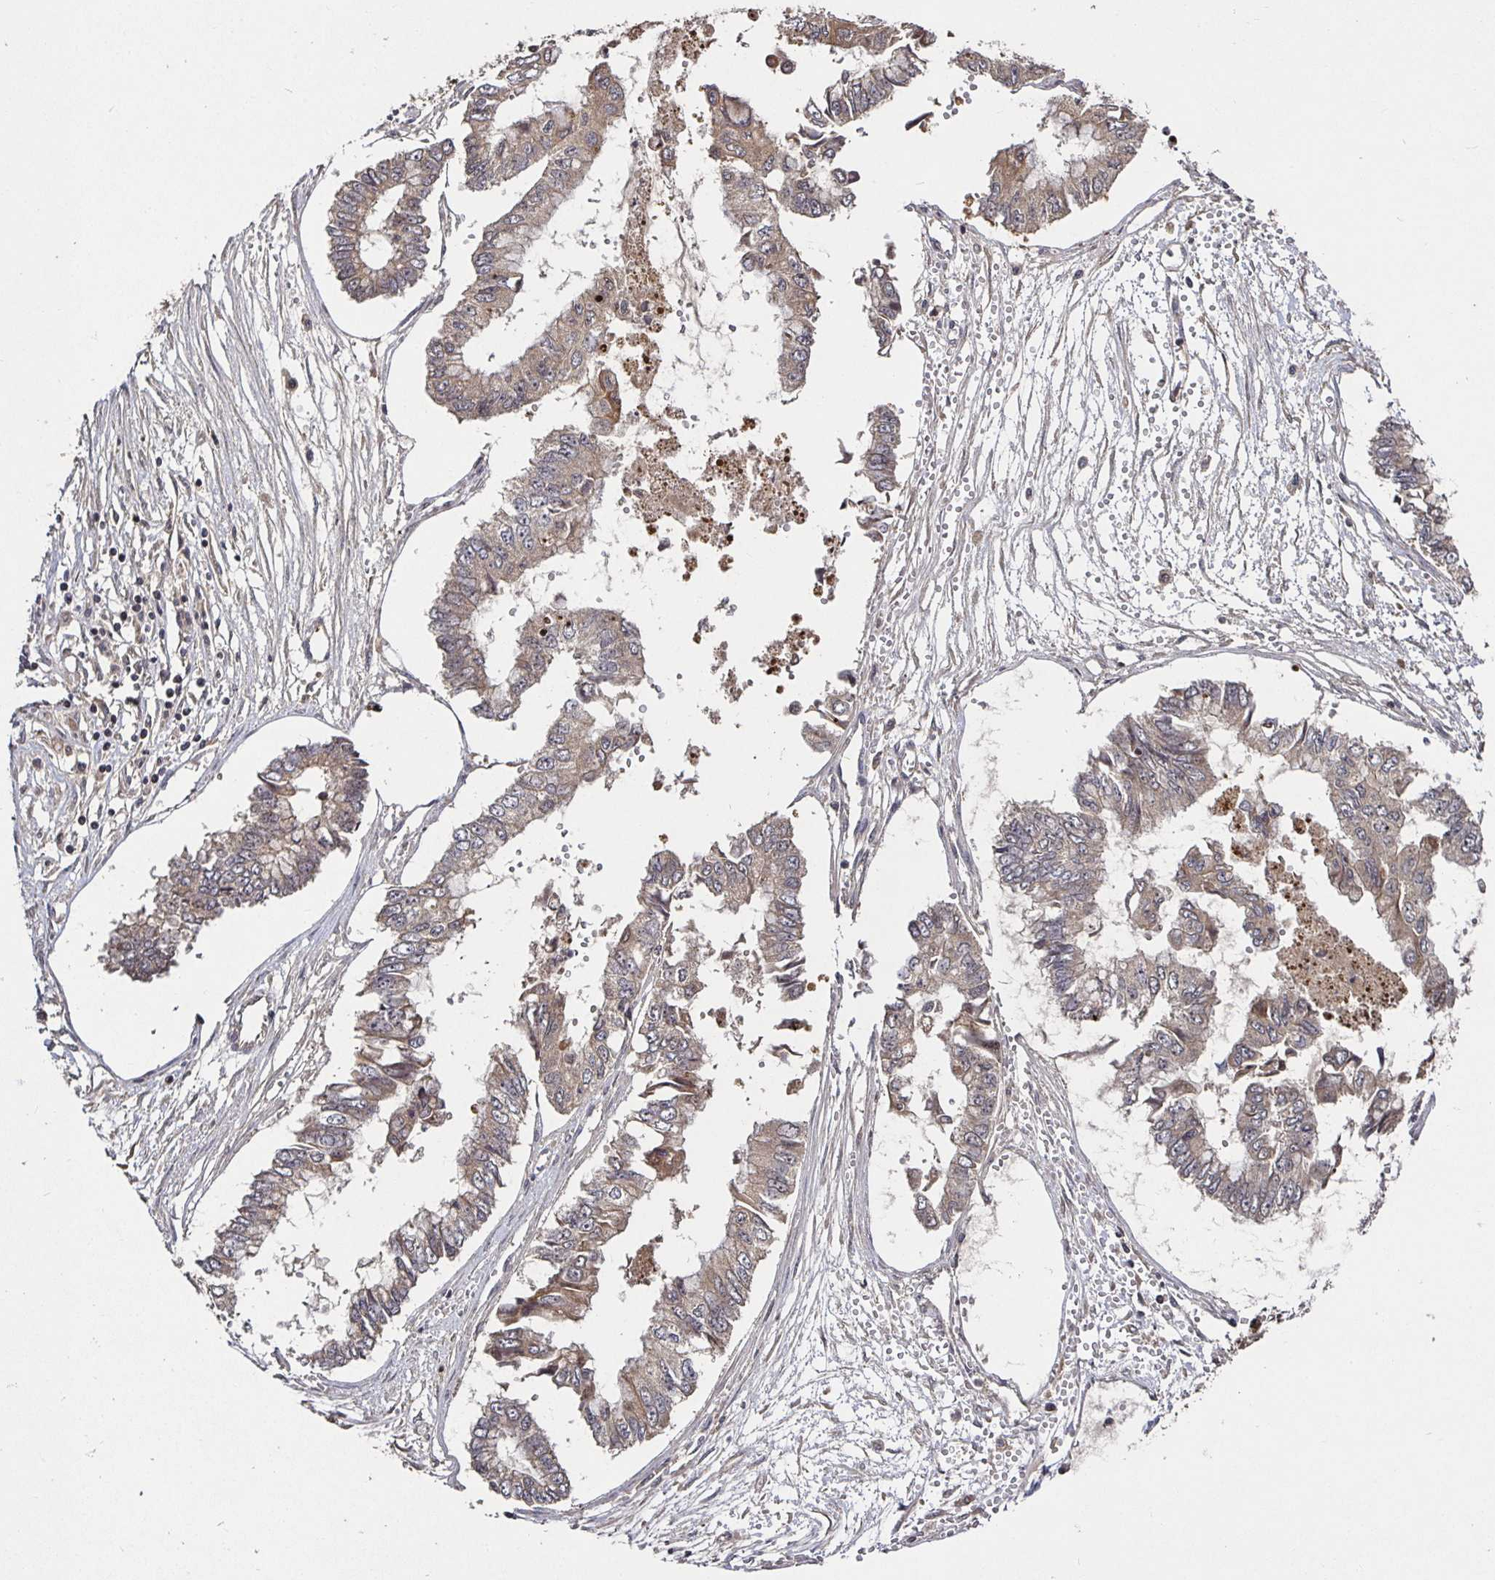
{"staining": {"intensity": "weak", "quantity": "25%-75%", "location": "cytoplasmic/membranous"}, "tissue": "ovarian cancer", "cell_type": "Tumor cells", "image_type": "cancer", "snomed": [{"axis": "morphology", "description": "Cystadenocarcinoma, mucinous, NOS"}, {"axis": "topography", "description": "Ovary"}], "caption": "Weak cytoplasmic/membranous expression for a protein is present in approximately 25%-75% of tumor cells of ovarian mucinous cystadenocarcinoma using IHC.", "gene": "SMYD3", "patient": {"sex": "female", "age": 72}}